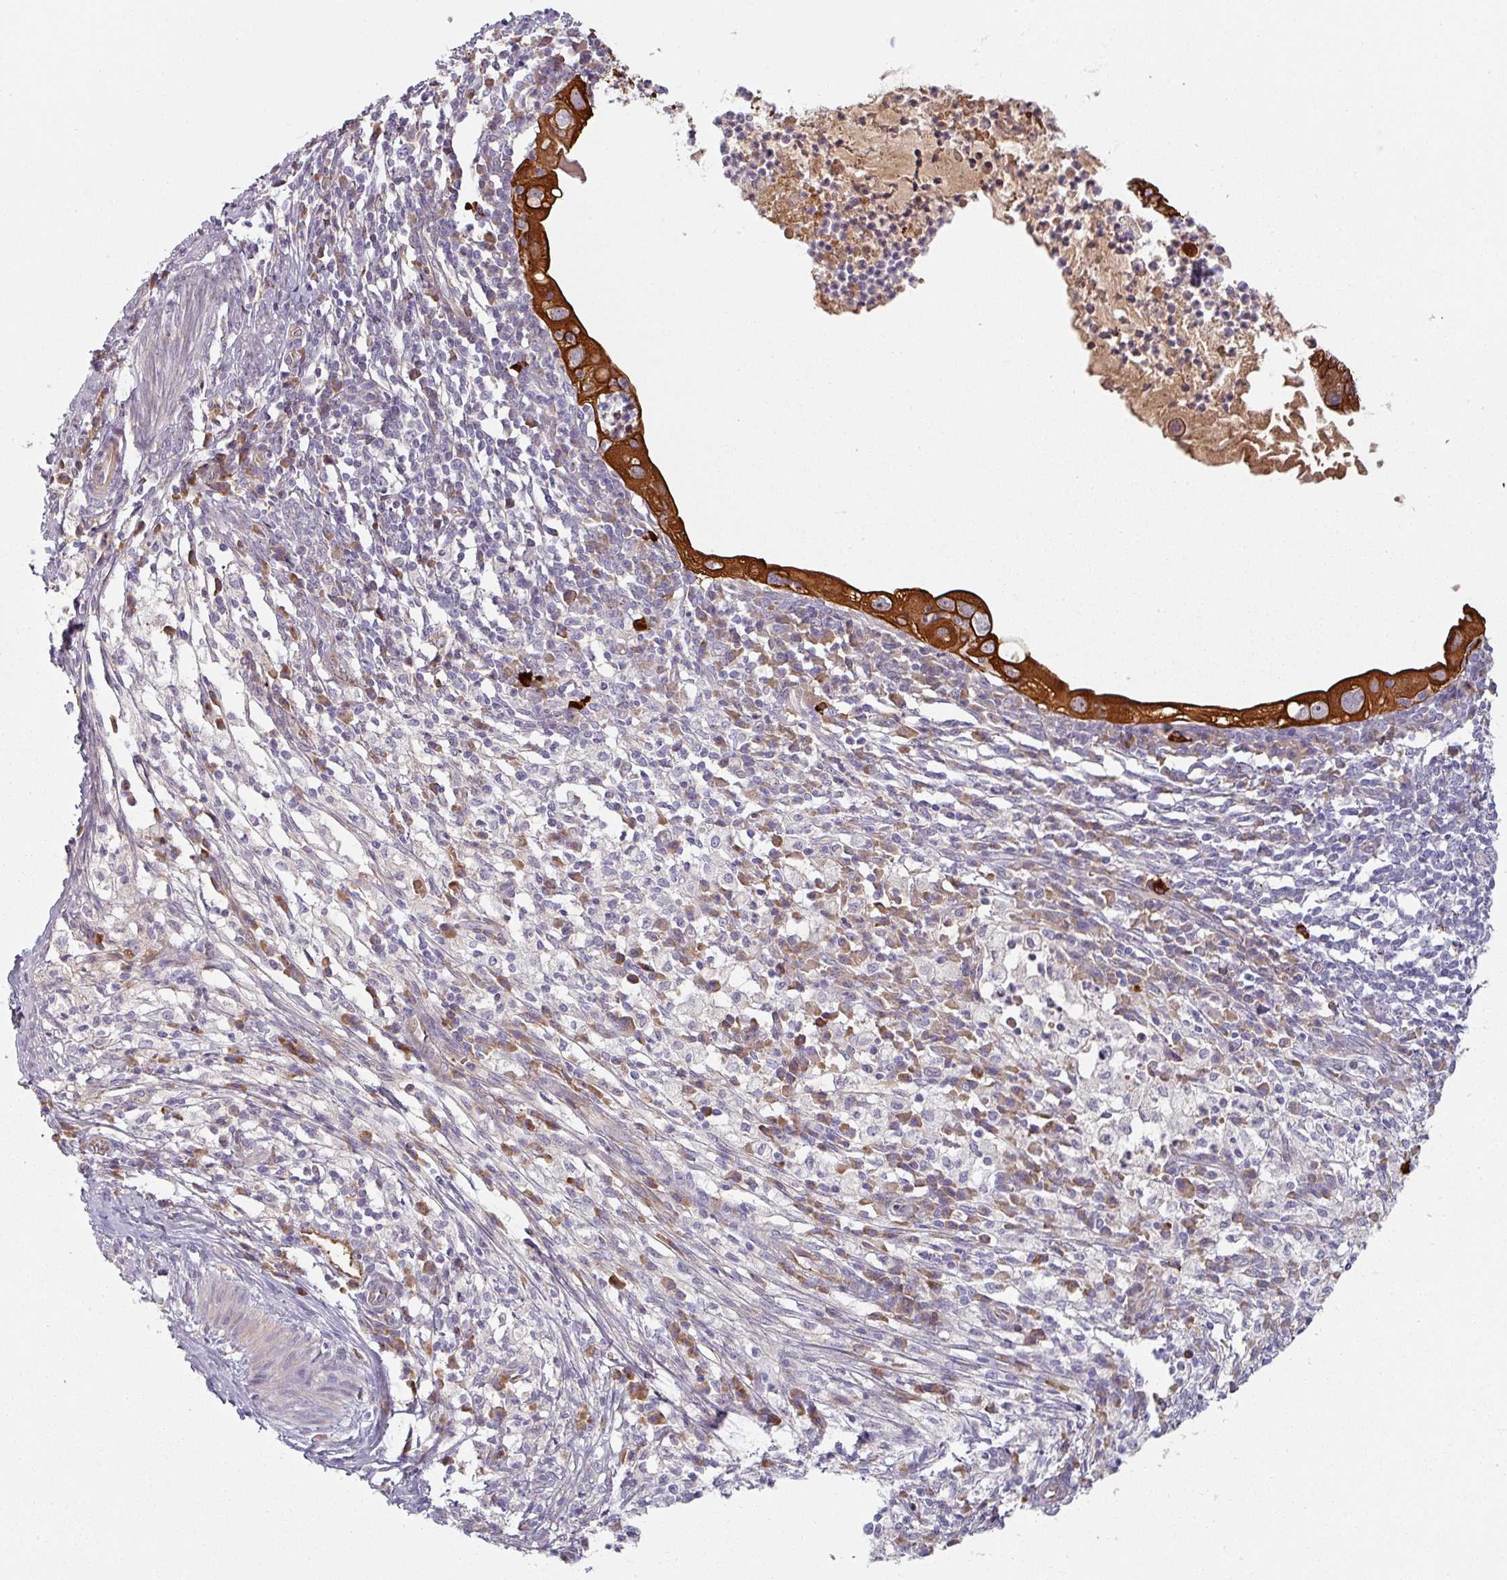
{"staining": {"intensity": "strong", "quantity": ">75%", "location": "cytoplasmic/membranous"}, "tissue": "cervical cancer", "cell_type": "Tumor cells", "image_type": "cancer", "snomed": [{"axis": "morphology", "description": "Adenocarcinoma, NOS"}, {"axis": "topography", "description": "Cervix"}], "caption": "Immunohistochemistry (IHC) (DAB) staining of human adenocarcinoma (cervical) exhibits strong cytoplasmic/membranous protein positivity in about >75% of tumor cells.", "gene": "CEP78", "patient": {"sex": "female", "age": 36}}